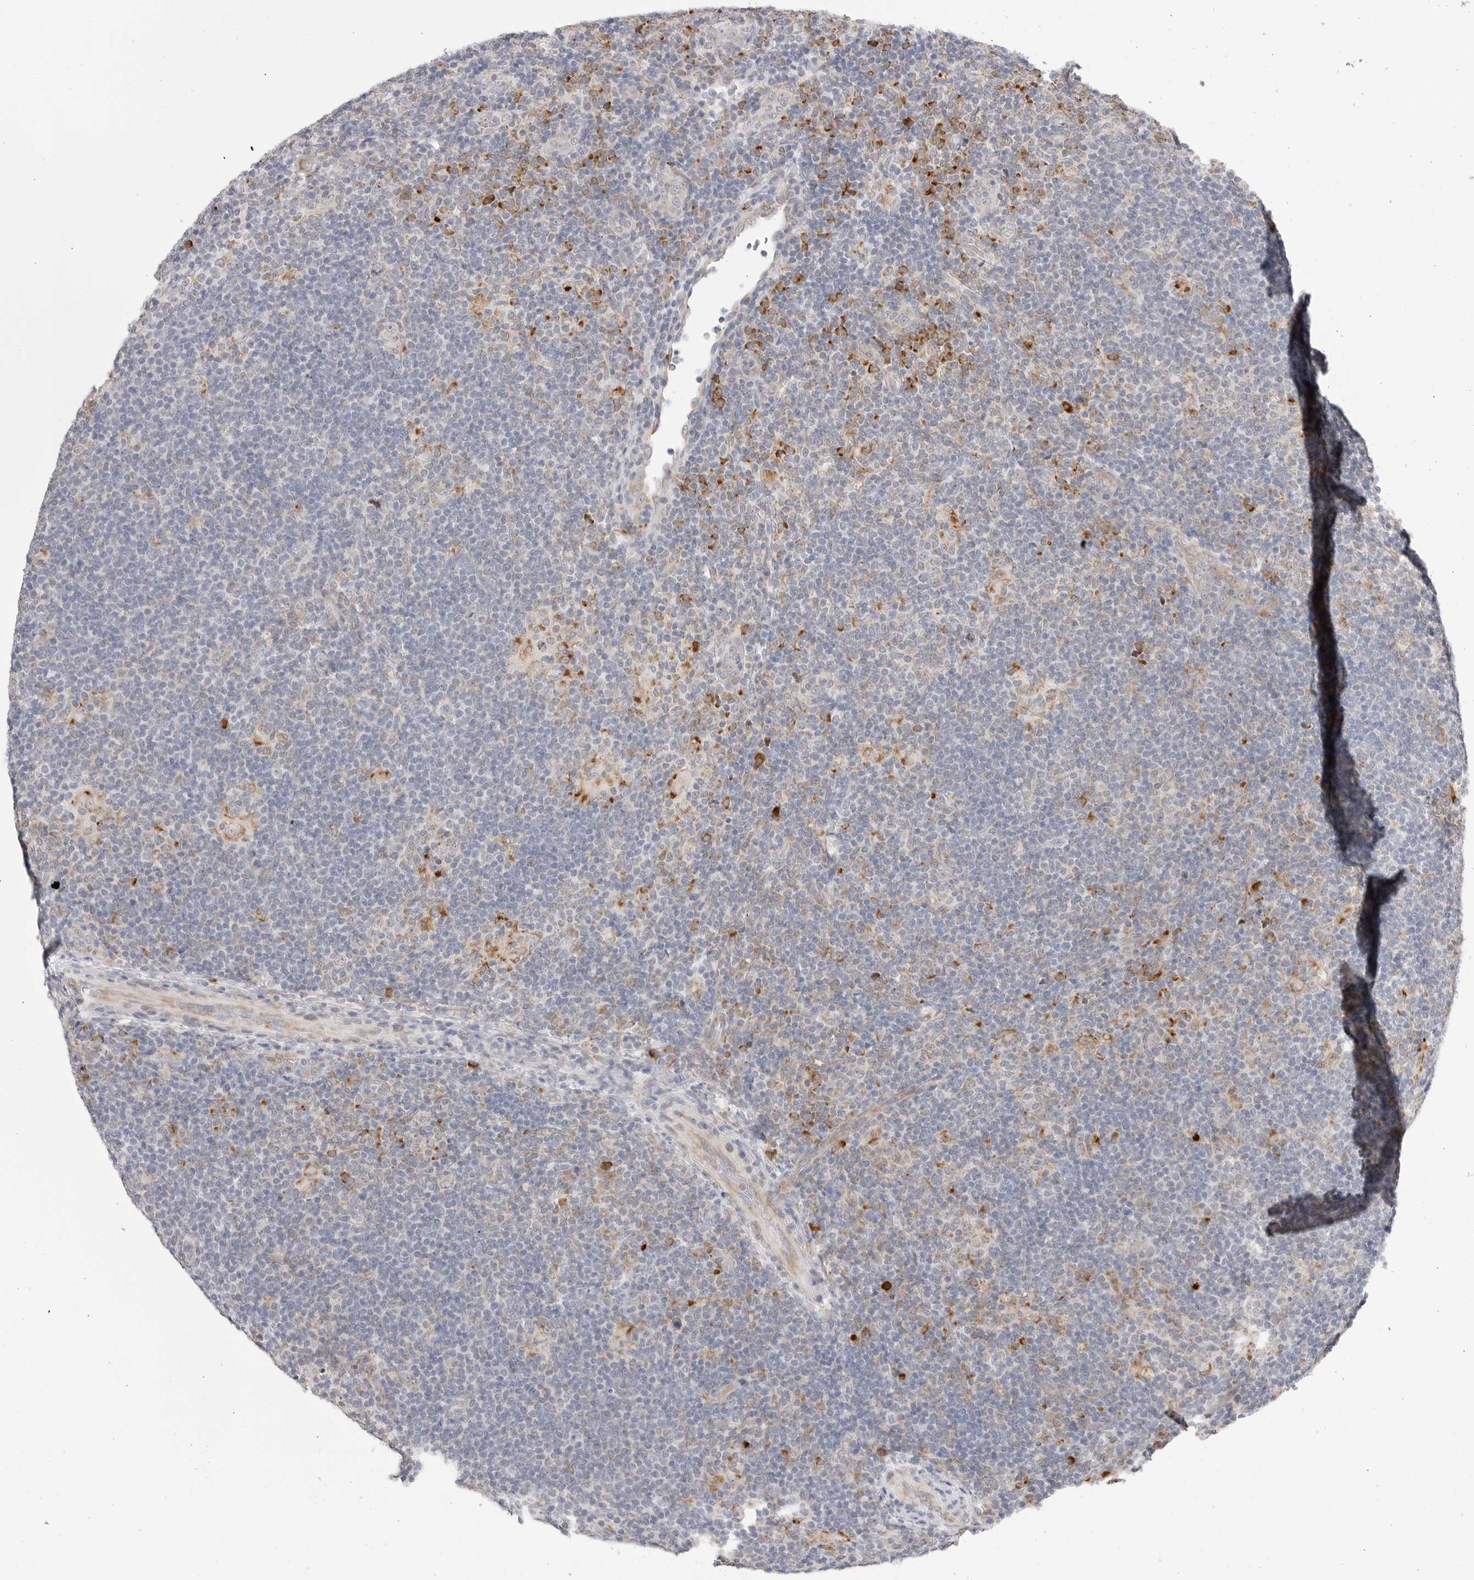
{"staining": {"intensity": "moderate", "quantity": "<25%", "location": "cytoplasmic/membranous"}, "tissue": "lymphoma", "cell_type": "Tumor cells", "image_type": "cancer", "snomed": [{"axis": "morphology", "description": "Hodgkin's disease, NOS"}, {"axis": "topography", "description": "Lymph node"}], "caption": "Brown immunohistochemical staining in human lymphoma shows moderate cytoplasmic/membranous positivity in about <25% of tumor cells.", "gene": "RPN1", "patient": {"sex": "female", "age": 57}}